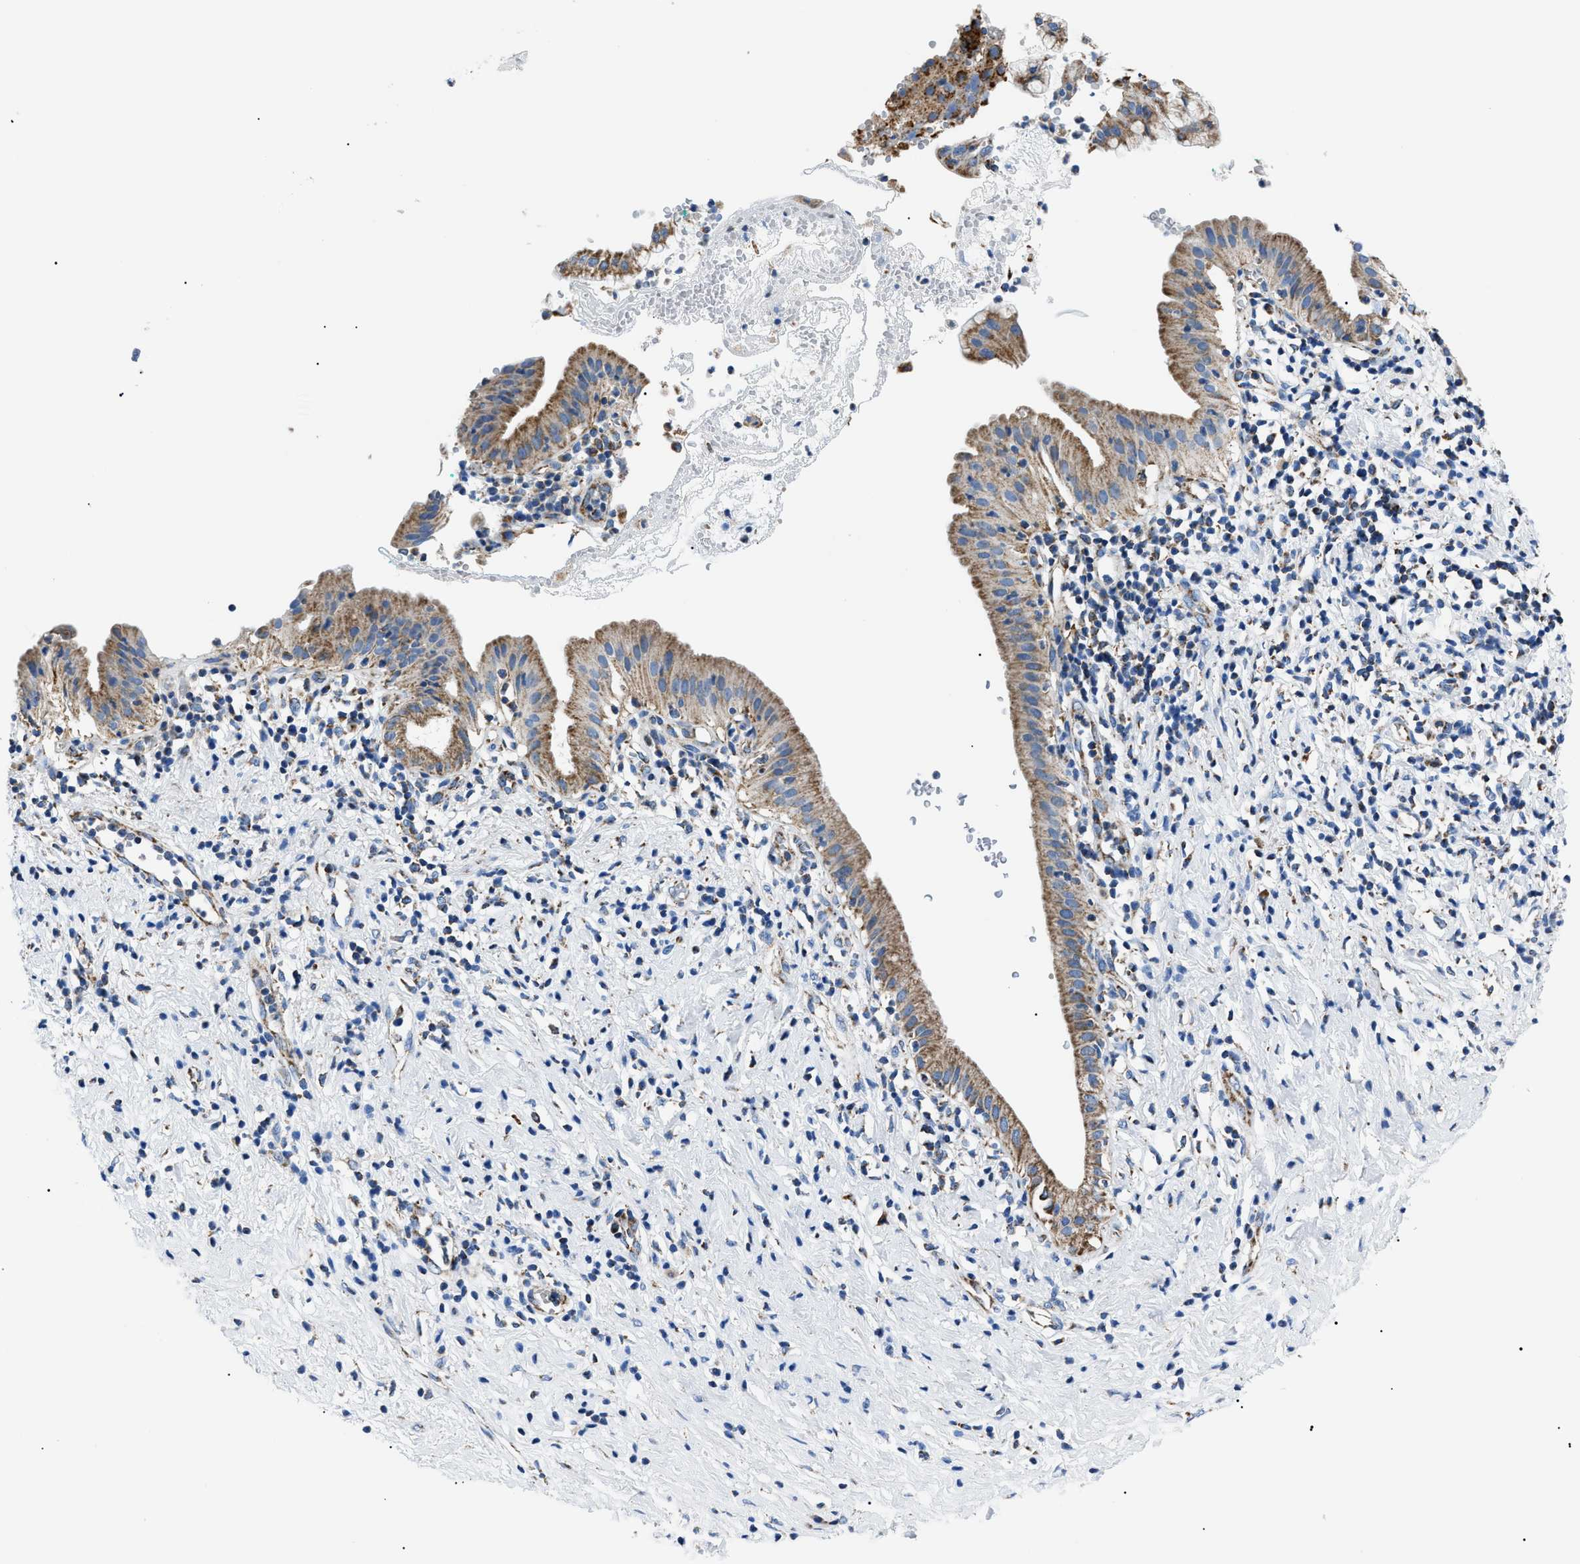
{"staining": {"intensity": "moderate", "quantity": ">75%", "location": "cytoplasmic/membranous"}, "tissue": "pancreatic cancer", "cell_type": "Tumor cells", "image_type": "cancer", "snomed": [{"axis": "morphology", "description": "Adenocarcinoma, NOS"}, {"axis": "morphology", "description": "Adenocarcinoma, metastatic, NOS"}, {"axis": "topography", "description": "Lymph node"}, {"axis": "topography", "description": "Pancreas"}, {"axis": "topography", "description": "Duodenum"}], "caption": "Tumor cells show medium levels of moderate cytoplasmic/membranous staining in approximately >75% of cells in pancreatic cancer (adenocarcinoma).", "gene": "PHB2", "patient": {"sex": "female", "age": 64}}